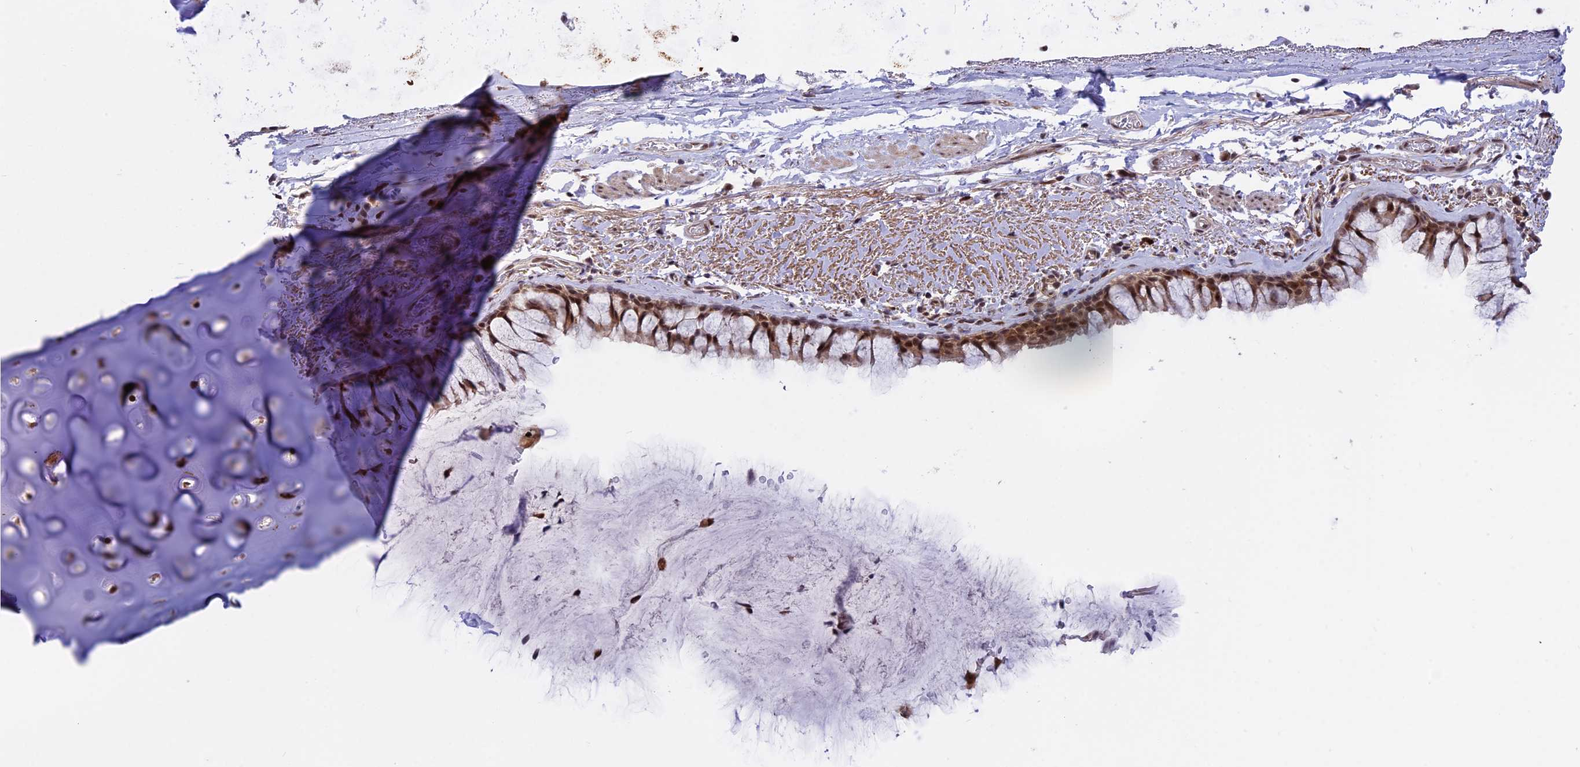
{"staining": {"intensity": "moderate", "quantity": ">75%", "location": "cytoplasmic/membranous,nuclear"}, "tissue": "bronchus", "cell_type": "Respiratory epithelial cells", "image_type": "normal", "snomed": [{"axis": "morphology", "description": "Normal tissue, NOS"}, {"axis": "topography", "description": "Bronchus"}], "caption": "Protein staining of unremarkable bronchus reveals moderate cytoplasmic/membranous,nuclear expression in approximately >75% of respiratory epithelial cells. (Brightfield microscopy of DAB IHC at high magnification).", "gene": "POLR2C", "patient": {"sex": "male", "age": 65}}